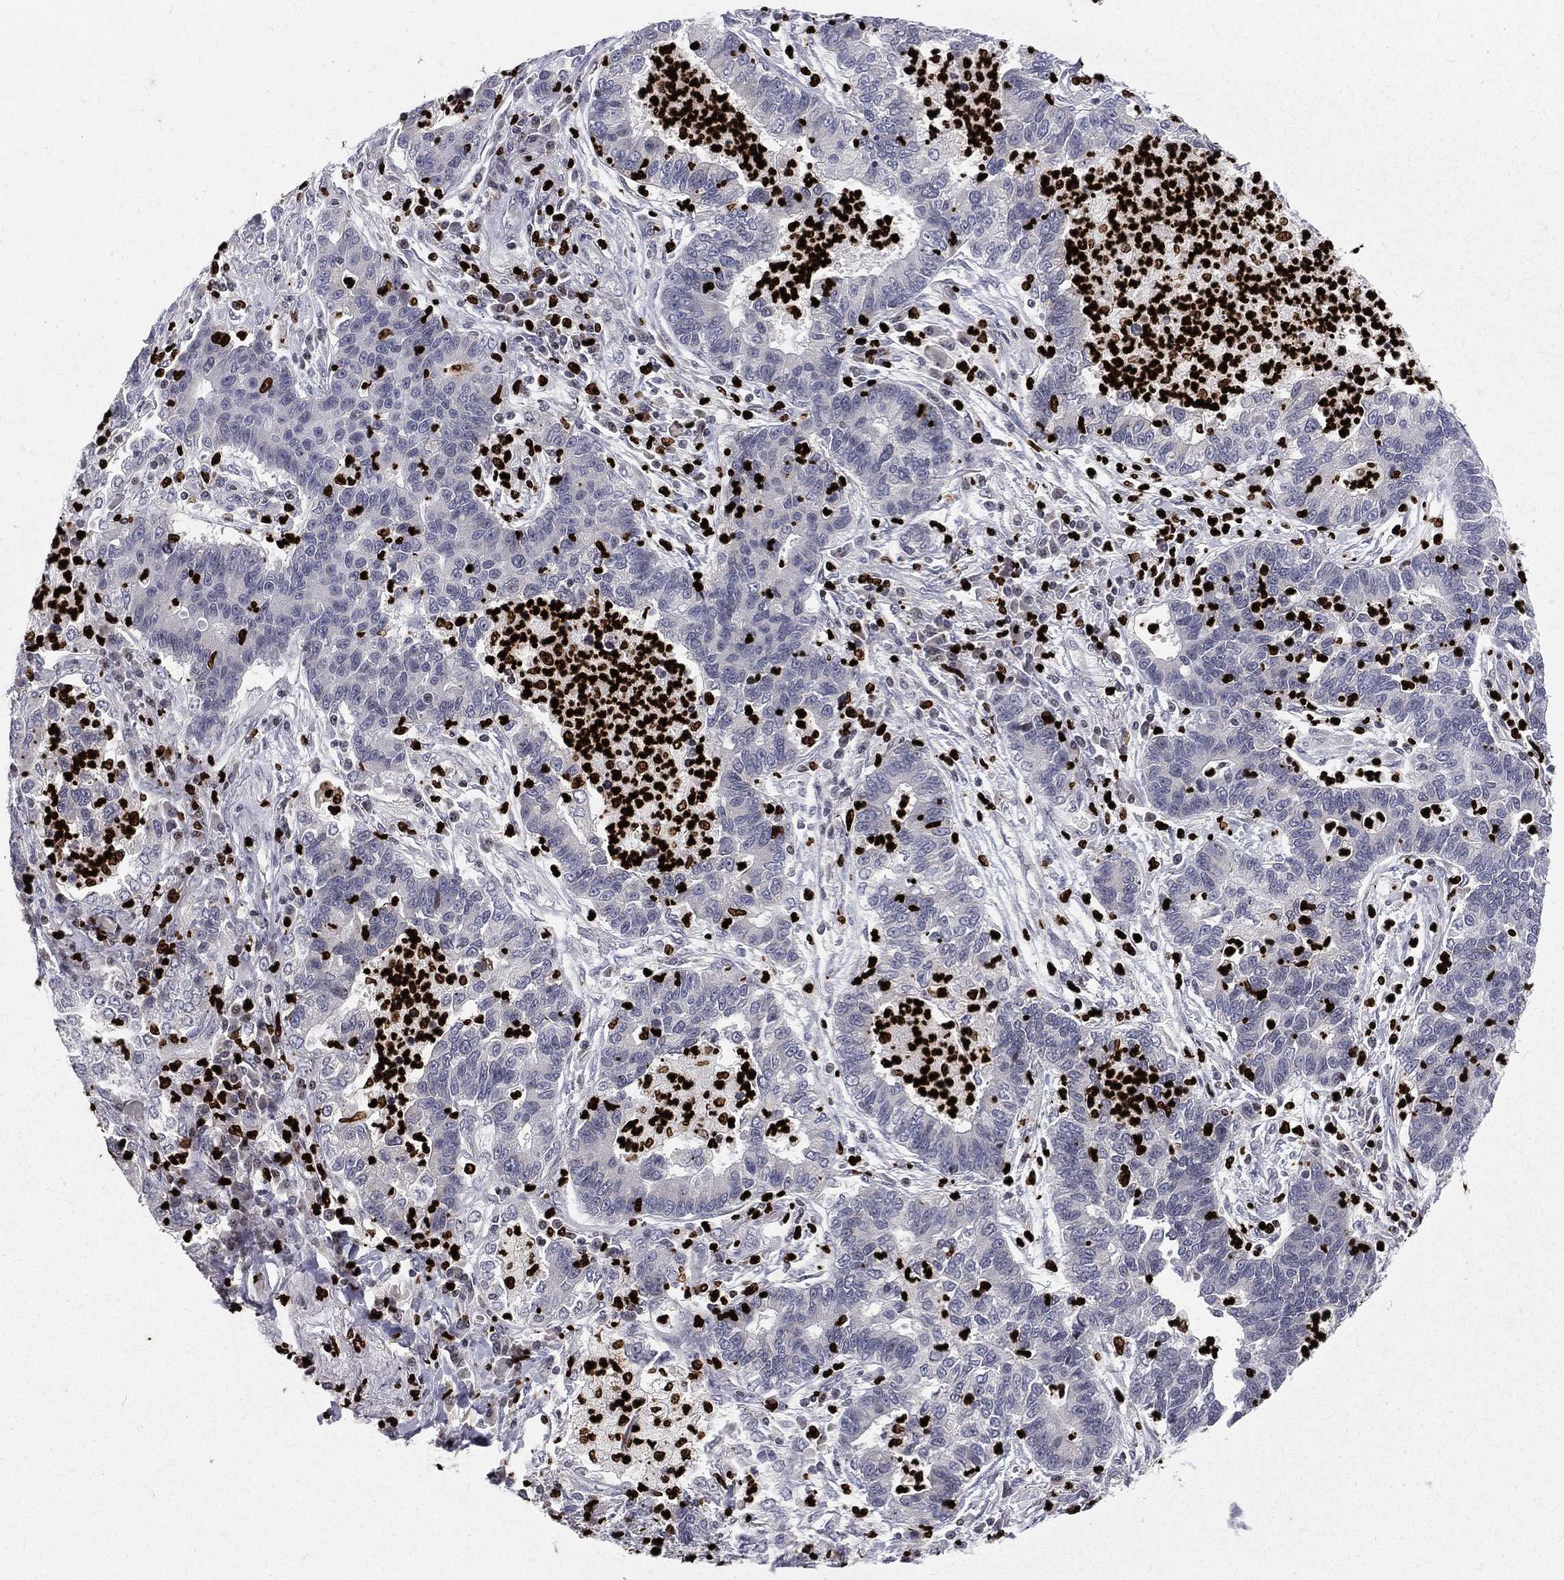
{"staining": {"intensity": "negative", "quantity": "none", "location": "none"}, "tissue": "lung cancer", "cell_type": "Tumor cells", "image_type": "cancer", "snomed": [{"axis": "morphology", "description": "Adenocarcinoma, NOS"}, {"axis": "topography", "description": "Lung"}], "caption": "Photomicrograph shows no protein staining in tumor cells of adenocarcinoma (lung) tissue.", "gene": "MNDA", "patient": {"sex": "female", "age": 57}}